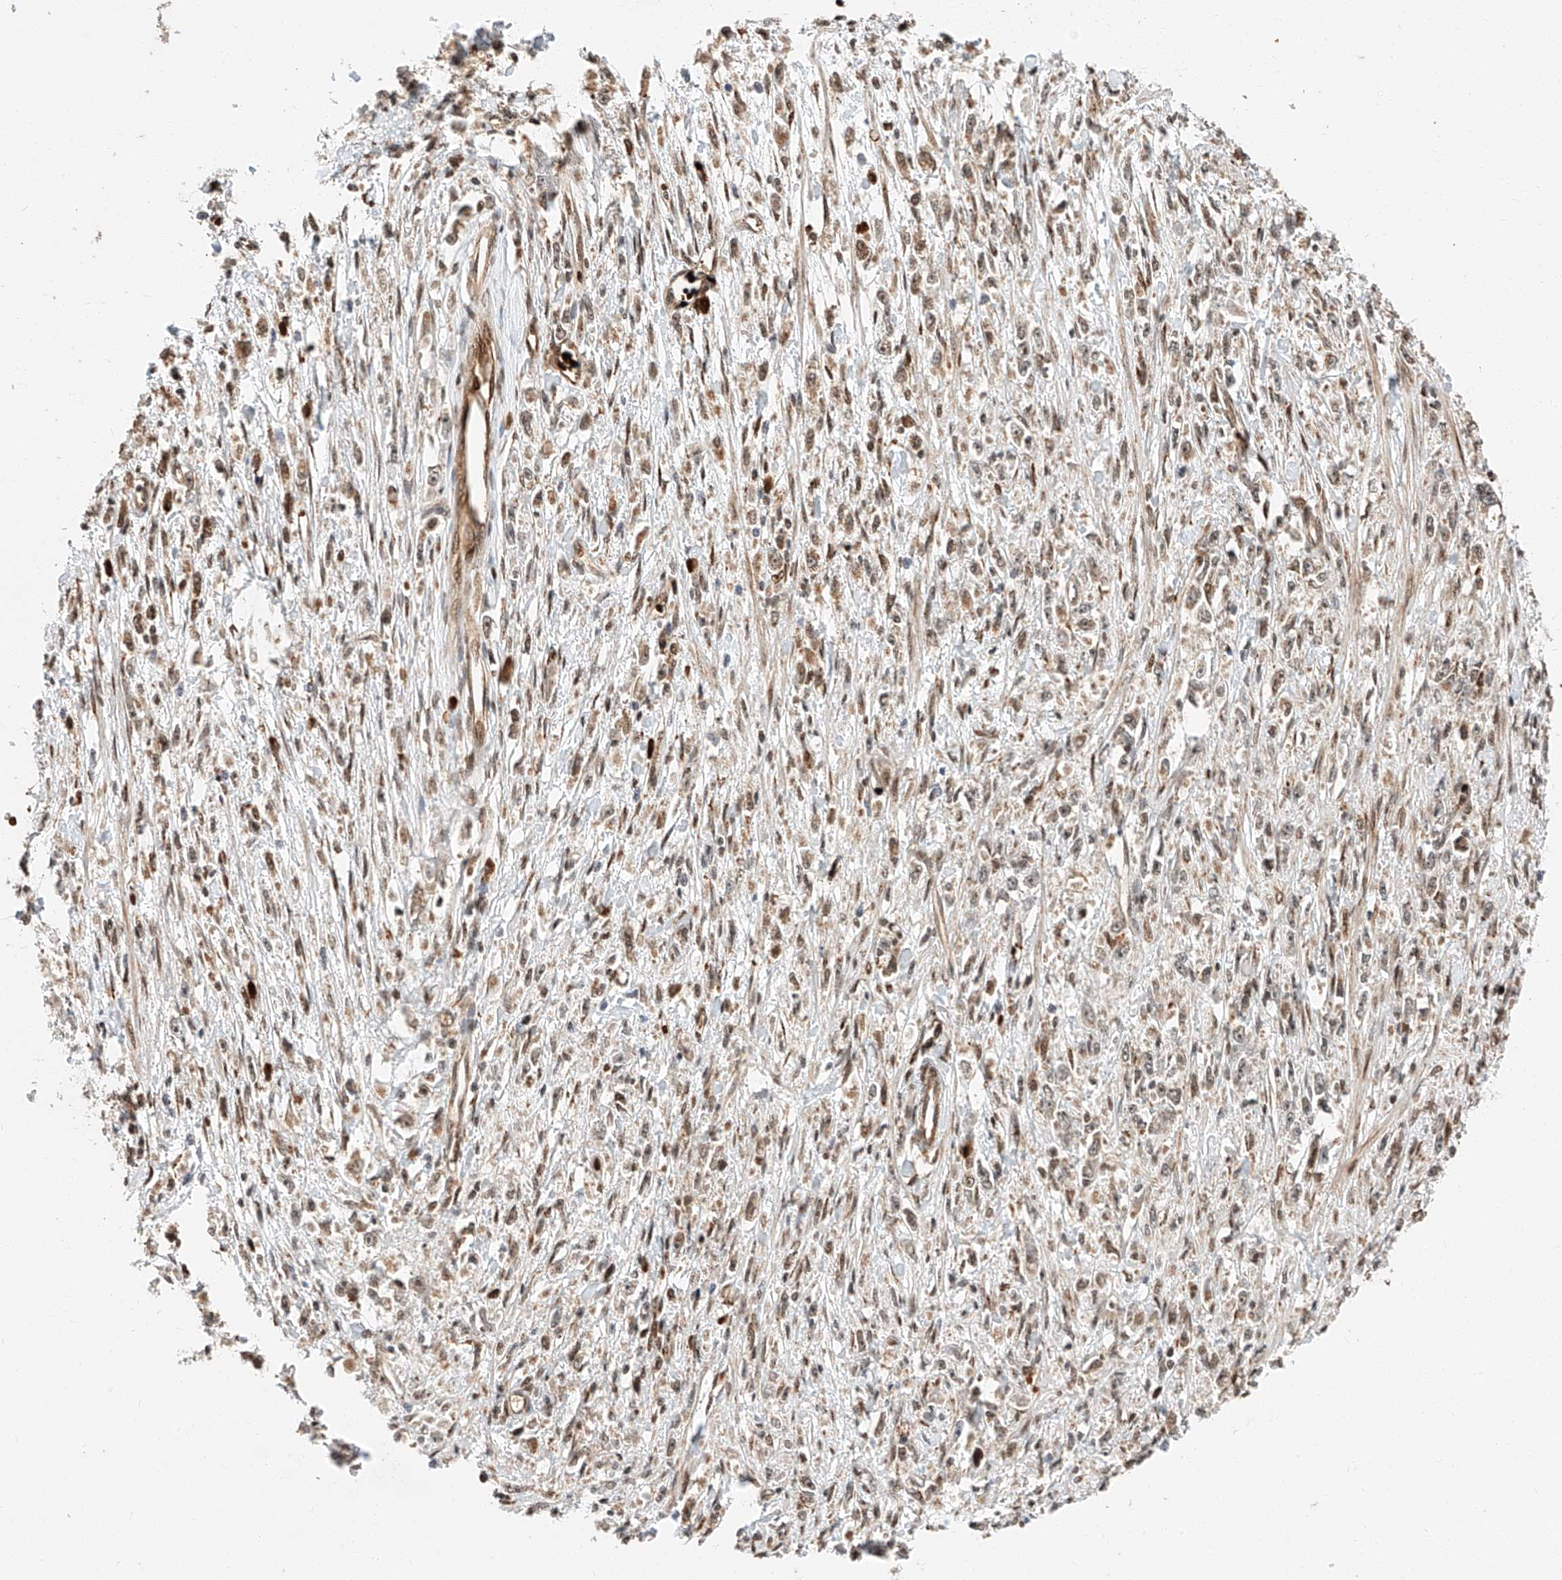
{"staining": {"intensity": "weak", "quantity": ">75%", "location": "cytoplasmic/membranous,nuclear"}, "tissue": "stomach cancer", "cell_type": "Tumor cells", "image_type": "cancer", "snomed": [{"axis": "morphology", "description": "Adenocarcinoma, NOS"}, {"axis": "topography", "description": "Stomach"}], "caption": "About >75% of tumor cells in adenocarcinoma (stomach) exhibit weak cytoplasmic/membranous and nuclear protein staining as visualized by brown immunohistochemical staining.", "gene": "THTPA", "patient": {"sex": "female", "age": 59}}